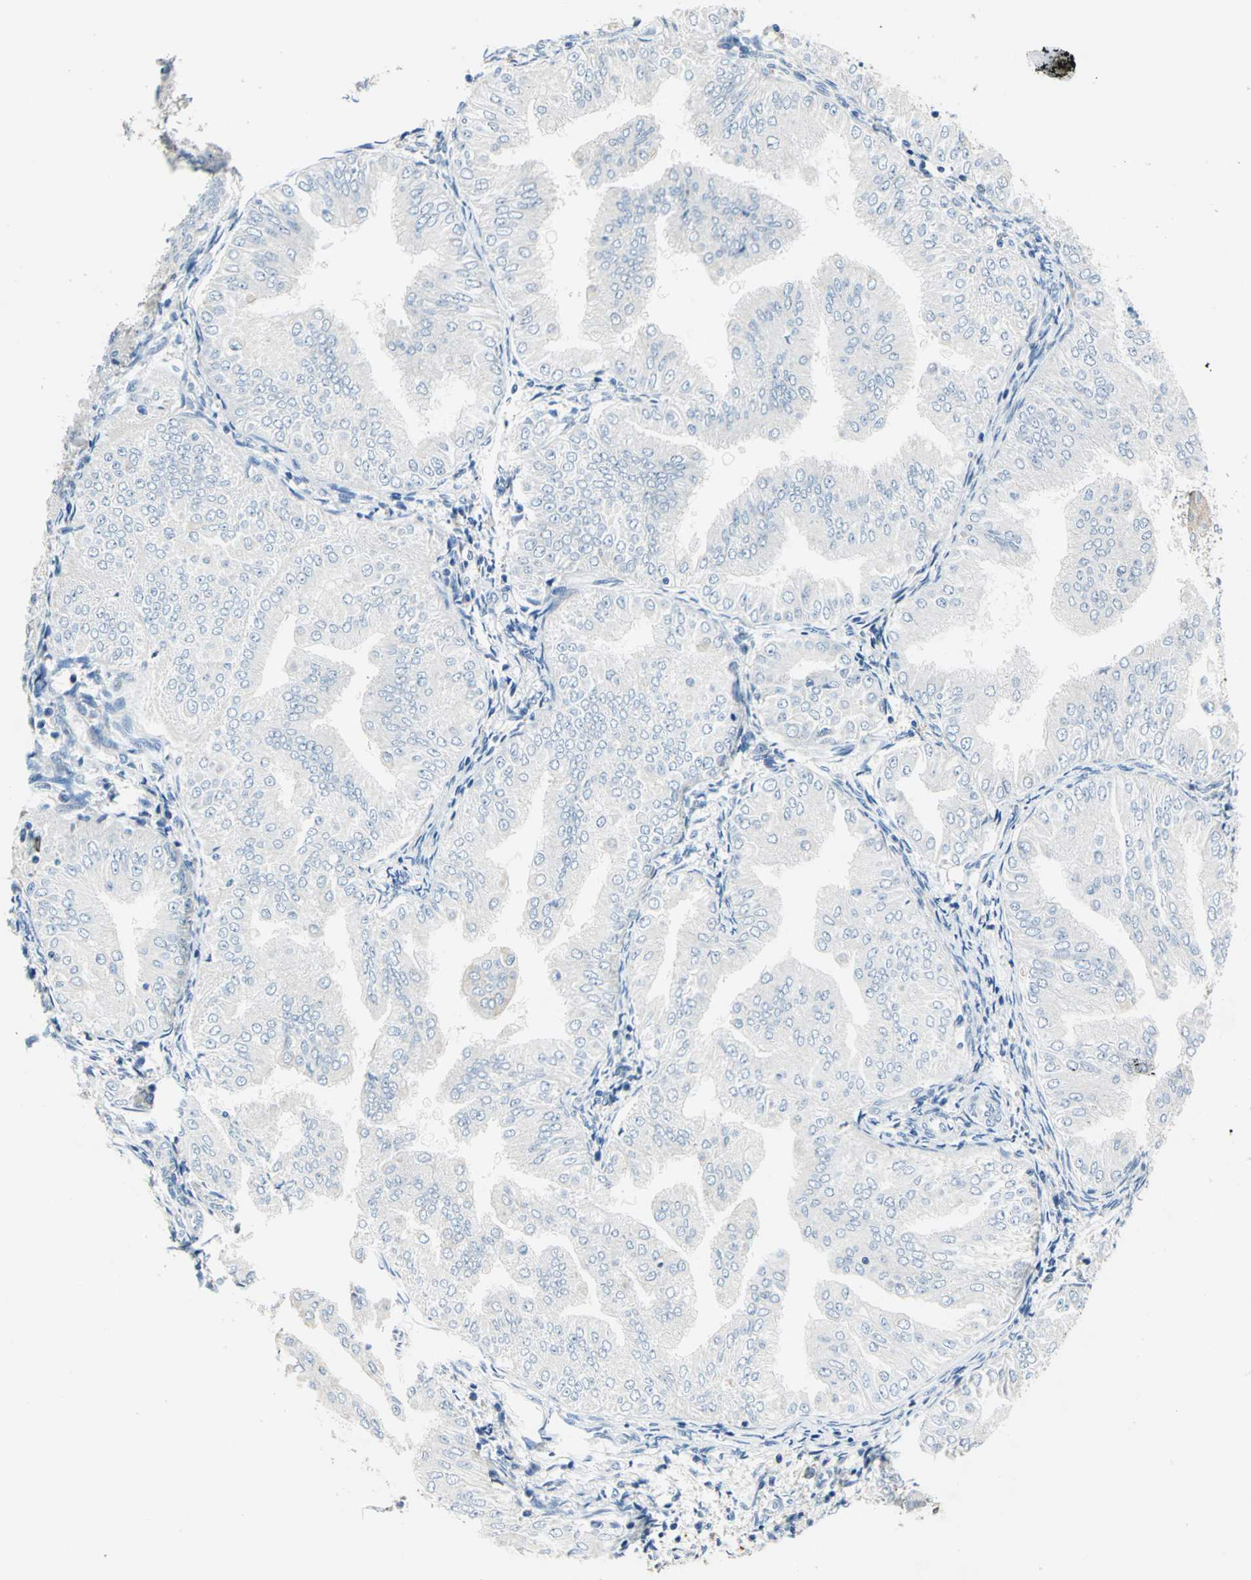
{"staining": {"intensity": "negative", "quantity": "none", "location": "none"}, "tissue": "endometrial cancer", "cell_type": "Tumor cells", "image_type": "cancer", "snomed": [{"axis": "morphology", "description": "Adenocarcinoma, NOS"}, {"axis": "topography", "description": "Endometrium"}], "caption": "Photomicrograph shows no protein expression in tumor cells of adenocarcinoma (endometrial) tissue.", "gene": "RASD2", "patient": {"sex": "female", "age": 53}}